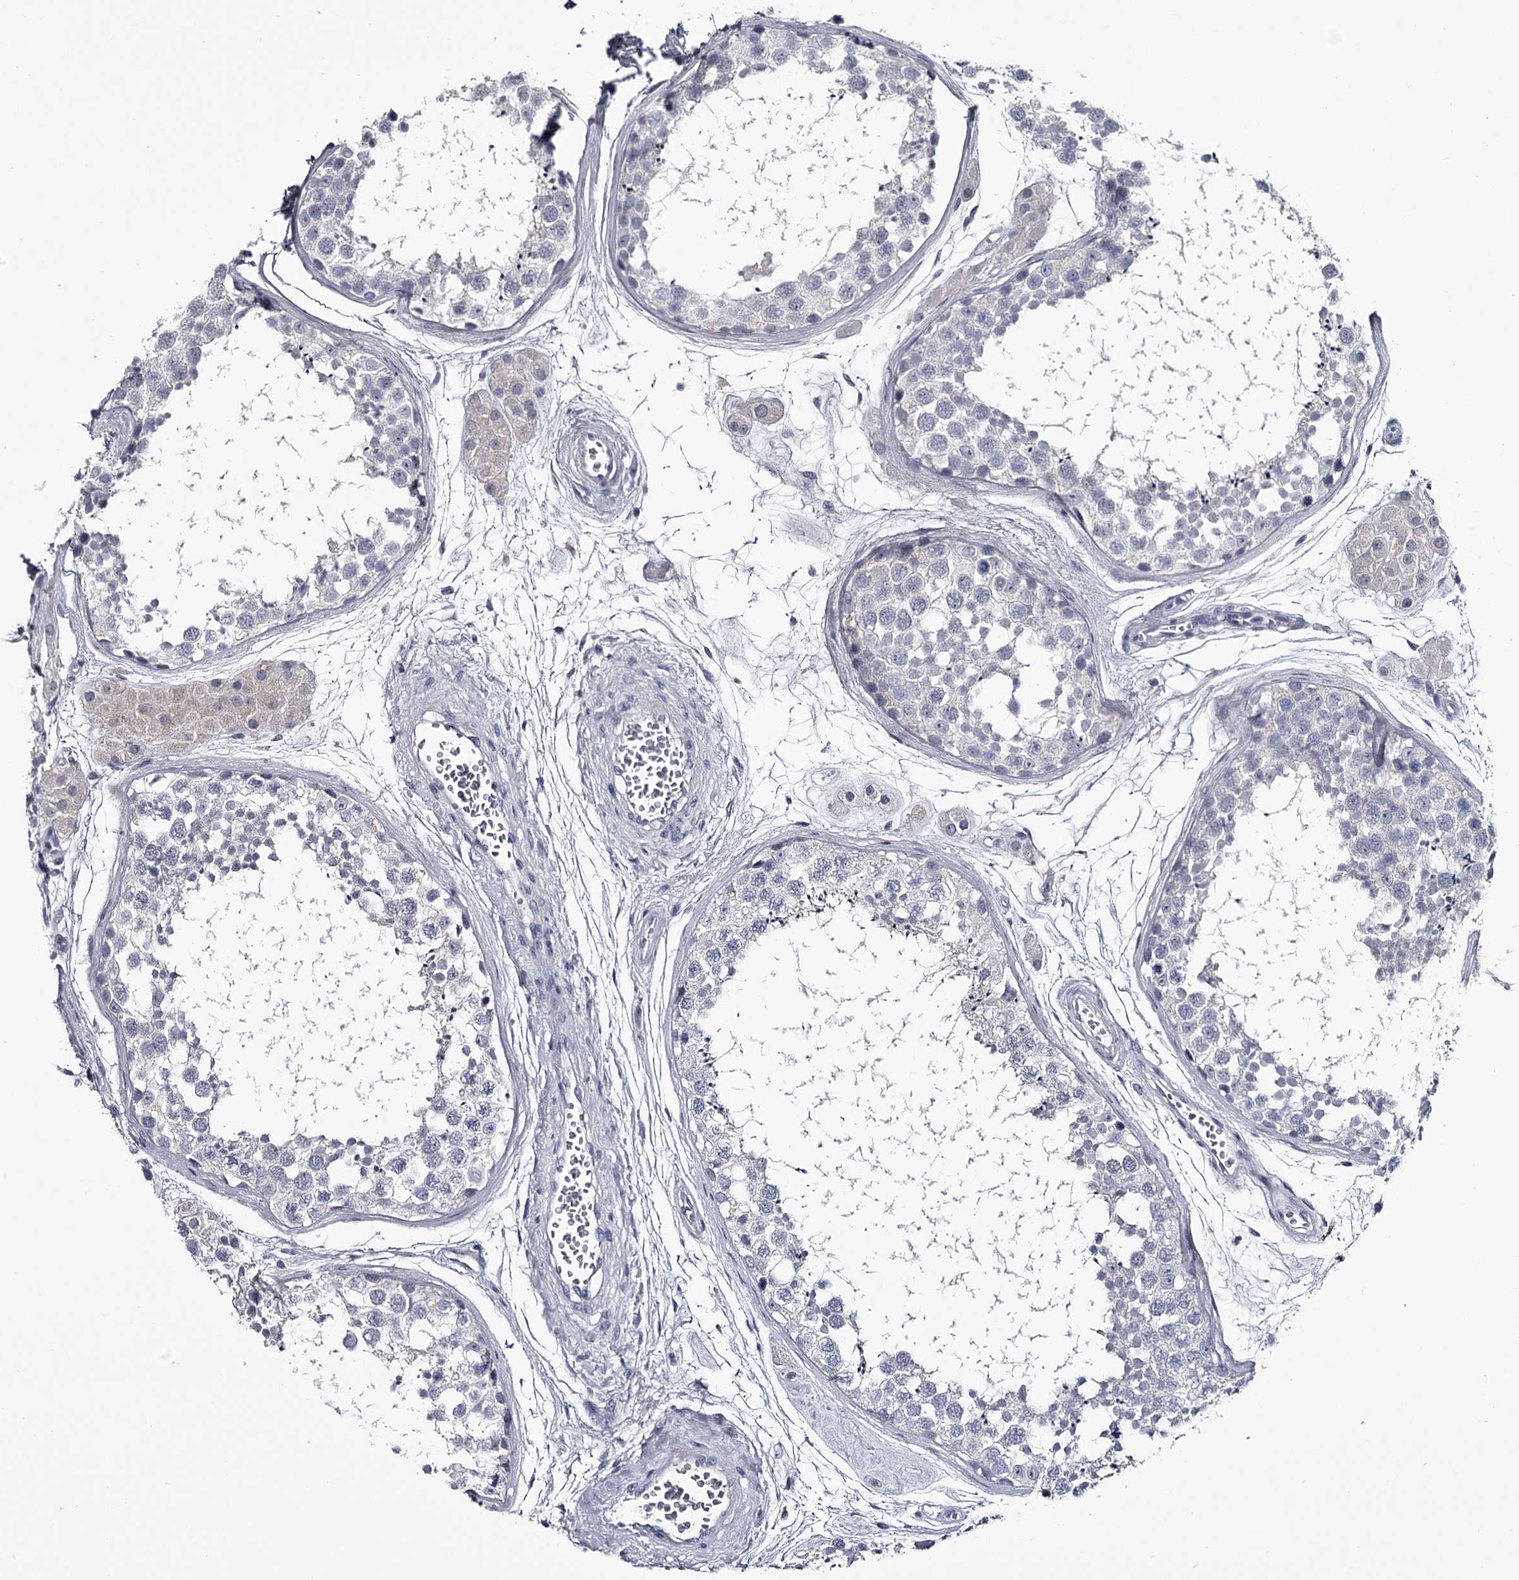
{"staining": {"intensity": "negative", "quantity": "none", "location": "none"}, "tissue": "testis", "cell_type": "Cells in seminiferous ducts", "image_type": "normal", "snomed": [{"axis": "morphology", "description": "Normal tissue, NOS"}, {"axis": "topography", "description": "Testis"}], "caption": "A high-resolution histopathology image shows immunohistochemistry staining of unremarkable testis, which demonstrates no significant staining in cells in seminiferous ducts. (DAB (3,3'-diaminobenzidine) IHC, high magnification).", "gene": "DAO", "patient": {"sex": "male", "age": 56}}